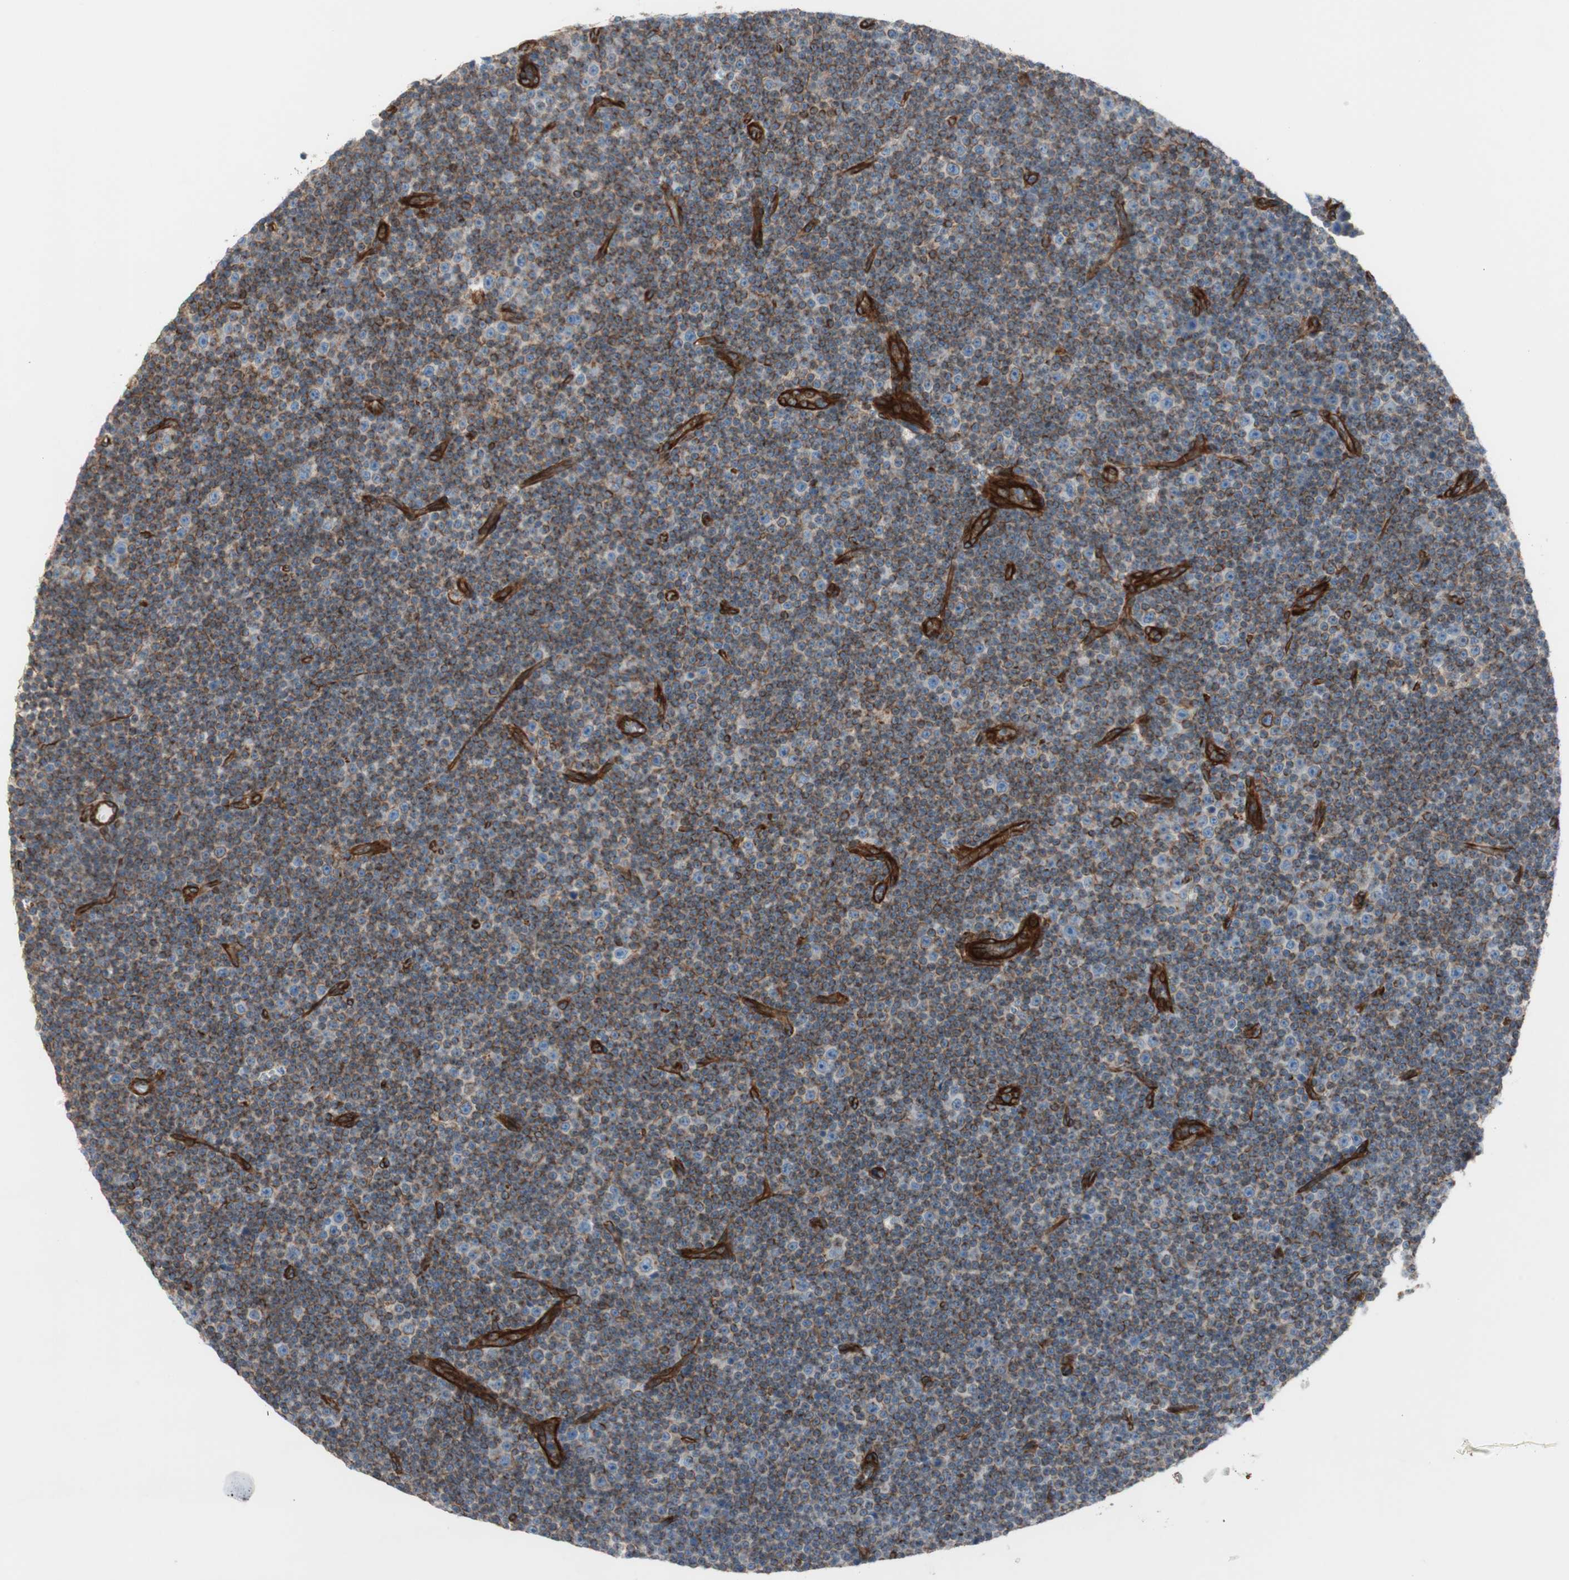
{"staining": {"intensity": "moderate", "quantity": ">75%", "location": "cytoplasmic/membranous"}, "tissue": "lymphoma", "cell_type": "Tumor cells", "image_type": "cancer", "snomed": [{"axis": "morphology", "description": "Malignant lymphoma, non-Hodgkin's type, Low grade"}, {"axis": "topography", "description": "Lymph node"}], "caption": "Immunohistochemical staining of malignant lymphoma, non-Hodgkin's type (low-grade) exhibits medium levels of moderate cytoplasmic/membranous staining in approximately >75% of tumor cells.", "gene": "TCTA", "patient": {"sex": "female", "age": 67}}